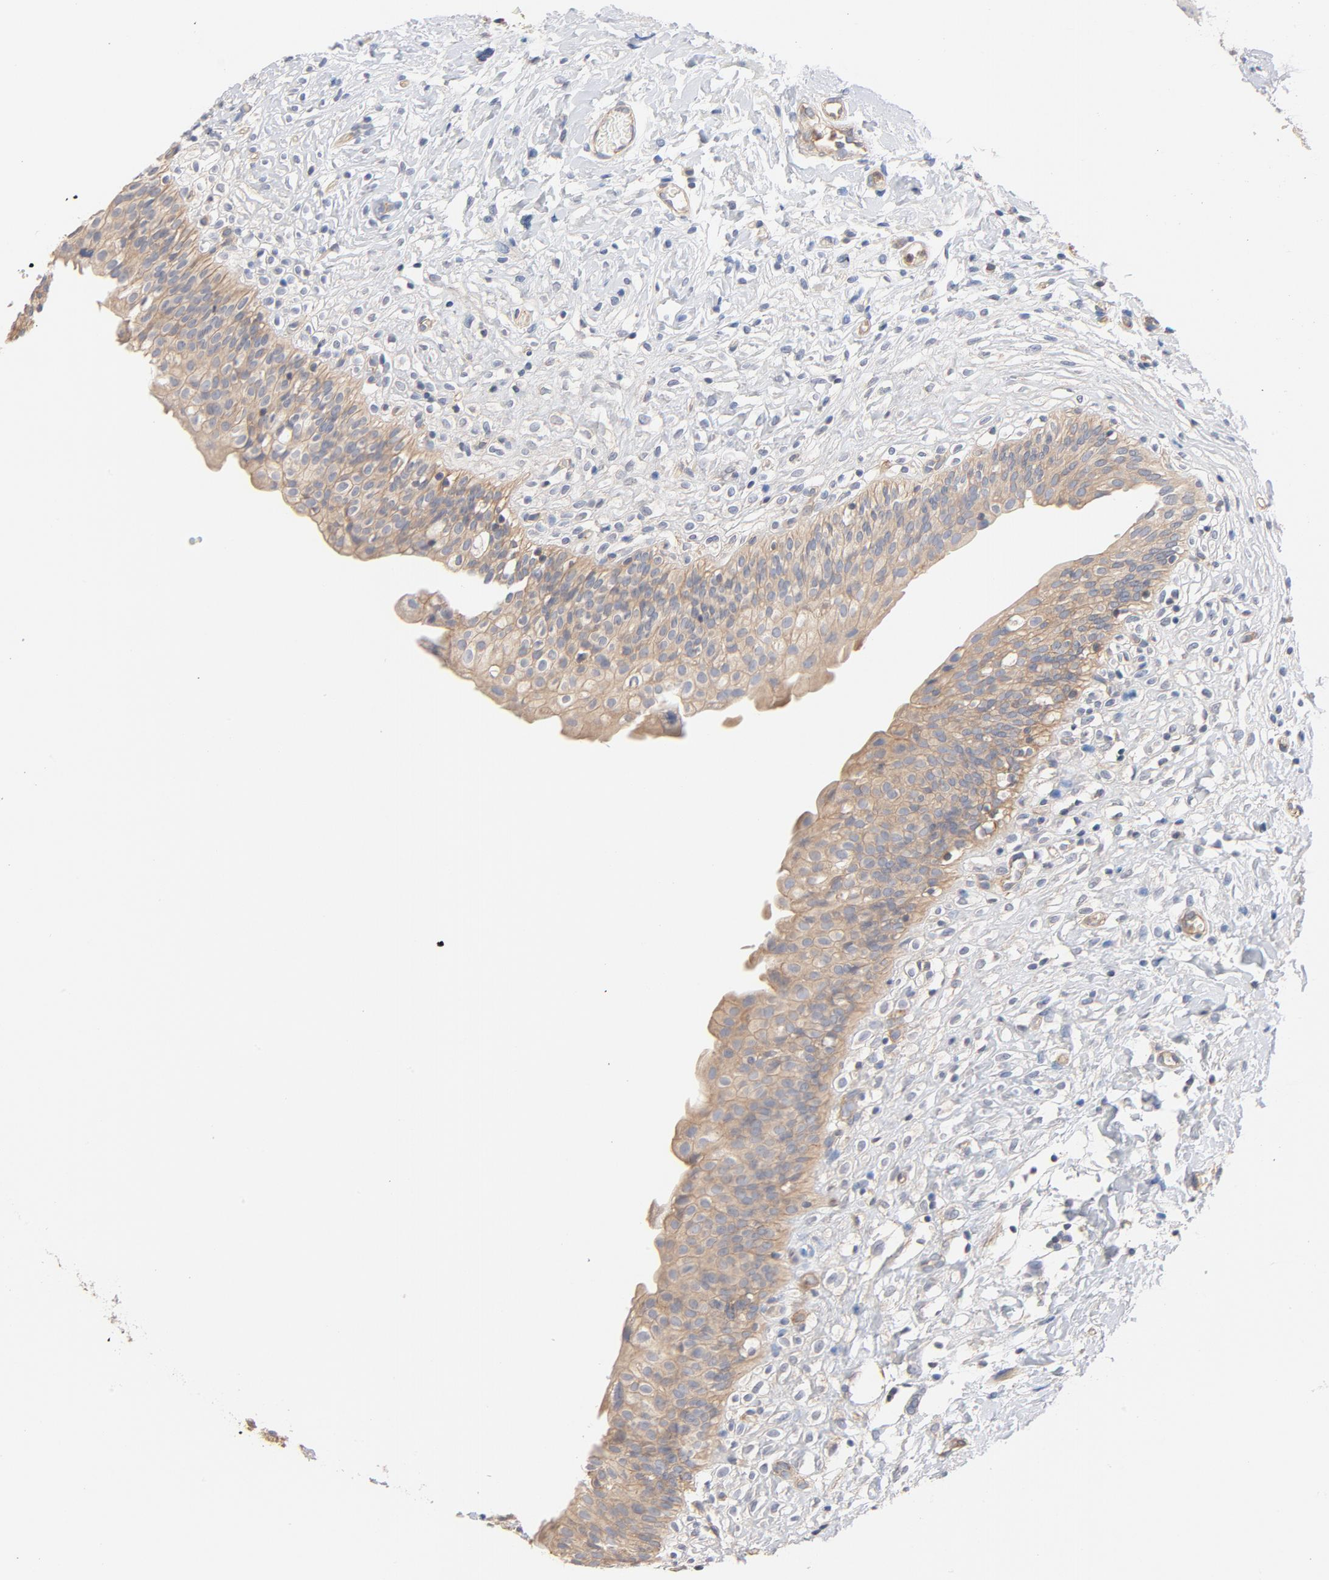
{"staining": {"intensity": "moderate", "quantity": ">75%", "location": "cytoplasmic/membranous"}, "tissue": "urinary bladder", "cell_type": "Urothelial cells", "image_type": "normal", "snomed": [{"axis": "morphology", "description": "Normal tissue, NOS"}, {"axis": "topography", "description": "Urinary bladder"}], "caption": "Protein expression analysis of unremarkable urinary bladder reveals moderate cytoplasmic/membranous staining in approximately >75% of urothelial cells.", "gene": "STRN3", "patient": {"sex": "female", "age": 80}}